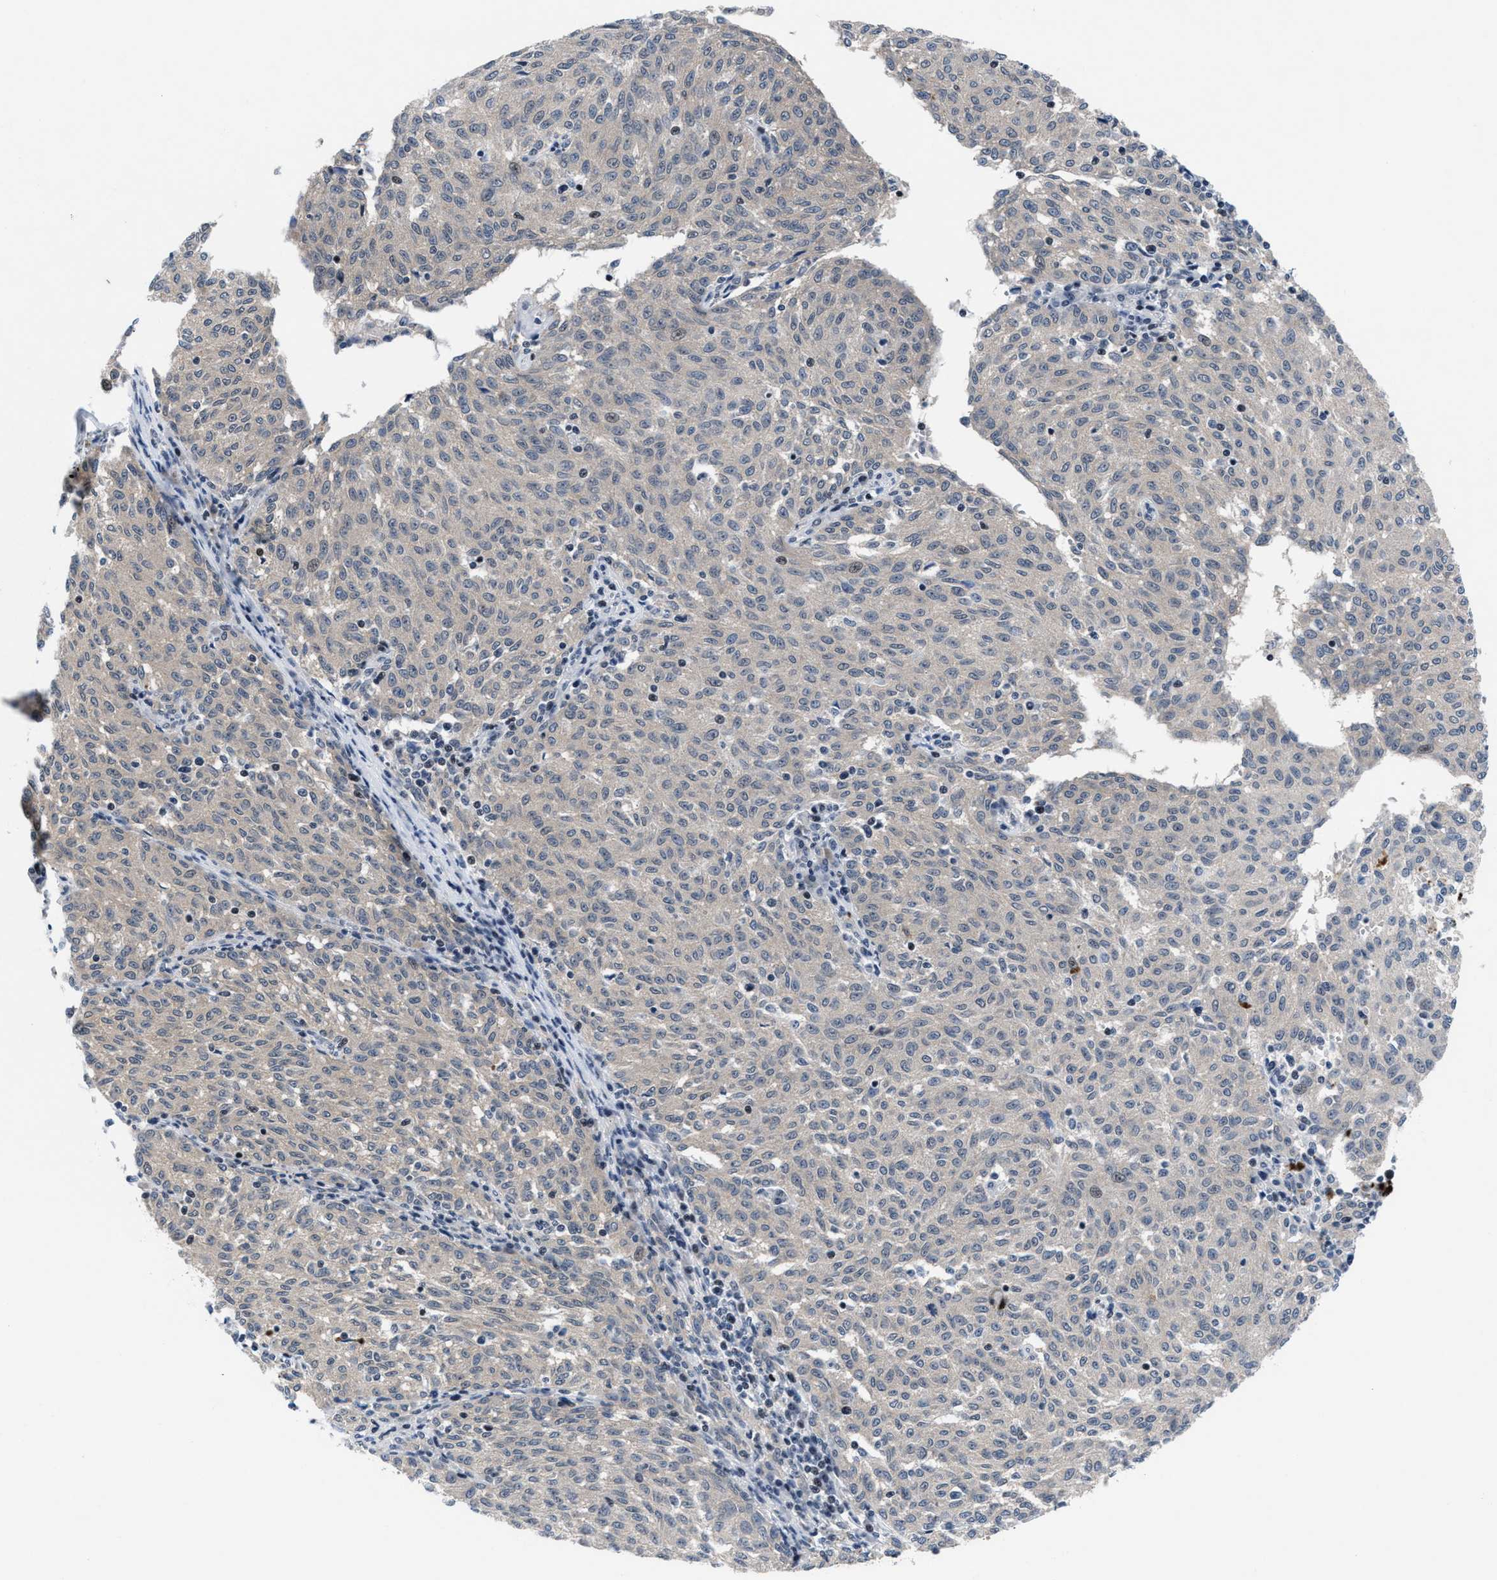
{"staining": {"intensity": "weak", "quantity": "<25%", "location": "cytoplasmic/membranous"}, "tissue": "melanoma", "cell_type": "Tumor cells", "image_type": "cancer", "snomed": [{"axis": "morphology", "description": "Malignant melanoma, NOS"}, {"axis": "topography", "description": "Skin"}], "caption": "Image shows no significant protein staining in tumor cells of malignant melanoma. (Stains: DAB (3,3'-diaminobenzidine) immunohistochemistry (IHC) with hematoxylin counter stain, Microscopy: brightfield microscopy at high magnification).", "gene": "WDR81", "patient": {"sex": "female", "age": 72}}